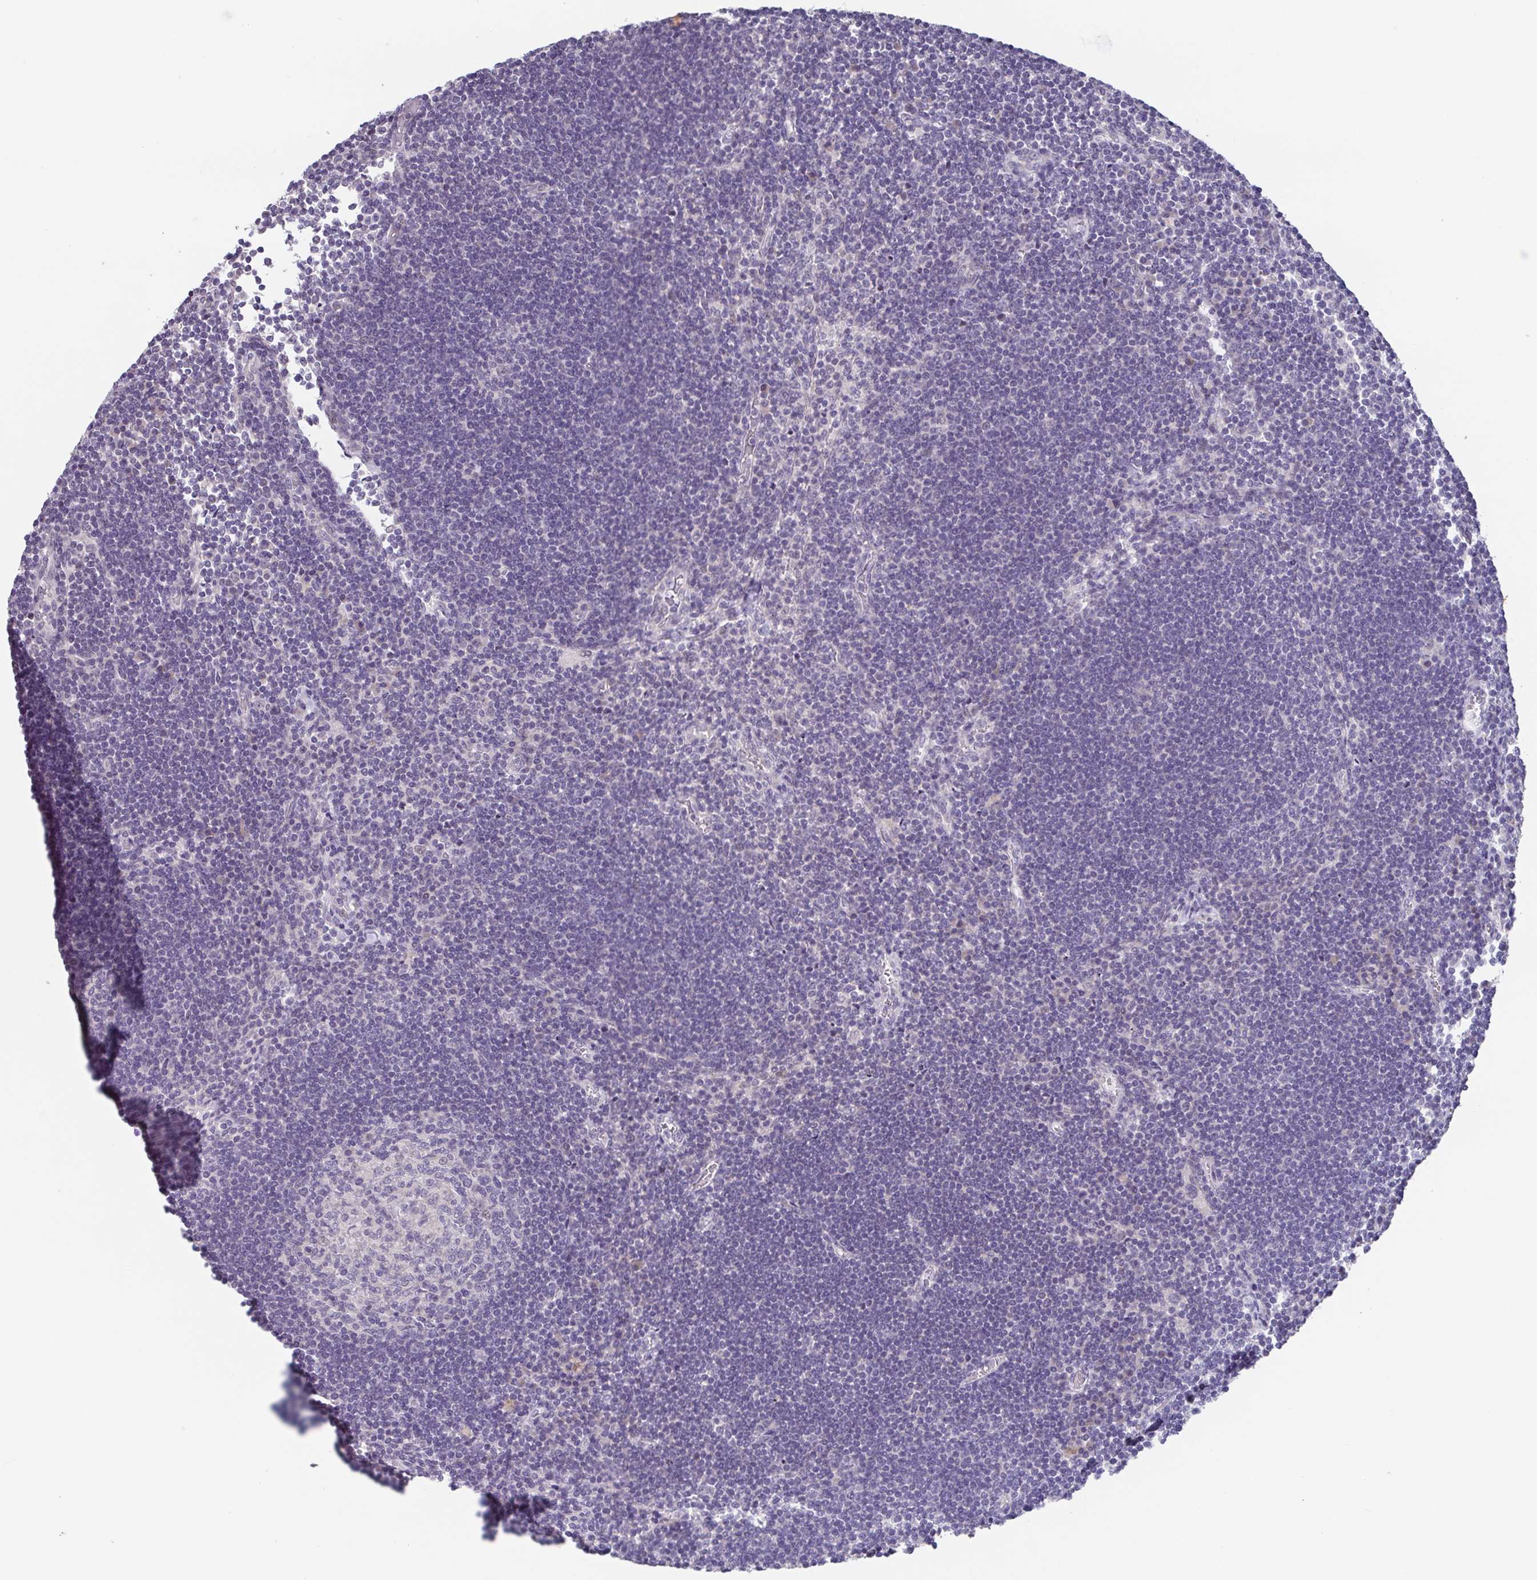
{"staining": {"intensity": "negative", "quantity": "none", "location": "none"}, "tissue": "lymph node", "cell_type": "Germinal center cells", "image_type": "normal", "snomed": [{"axis": "morphology", "description": "Normal tissue, NOS"}, {"axis": "topography", "description": "Lymph node"}], "caption": "Immunohistochemical staining of normal lymph node shows no significant expression in germinal center cells.", "gene": "GHRL", "patient": {"sex": "male", "age": 67}}